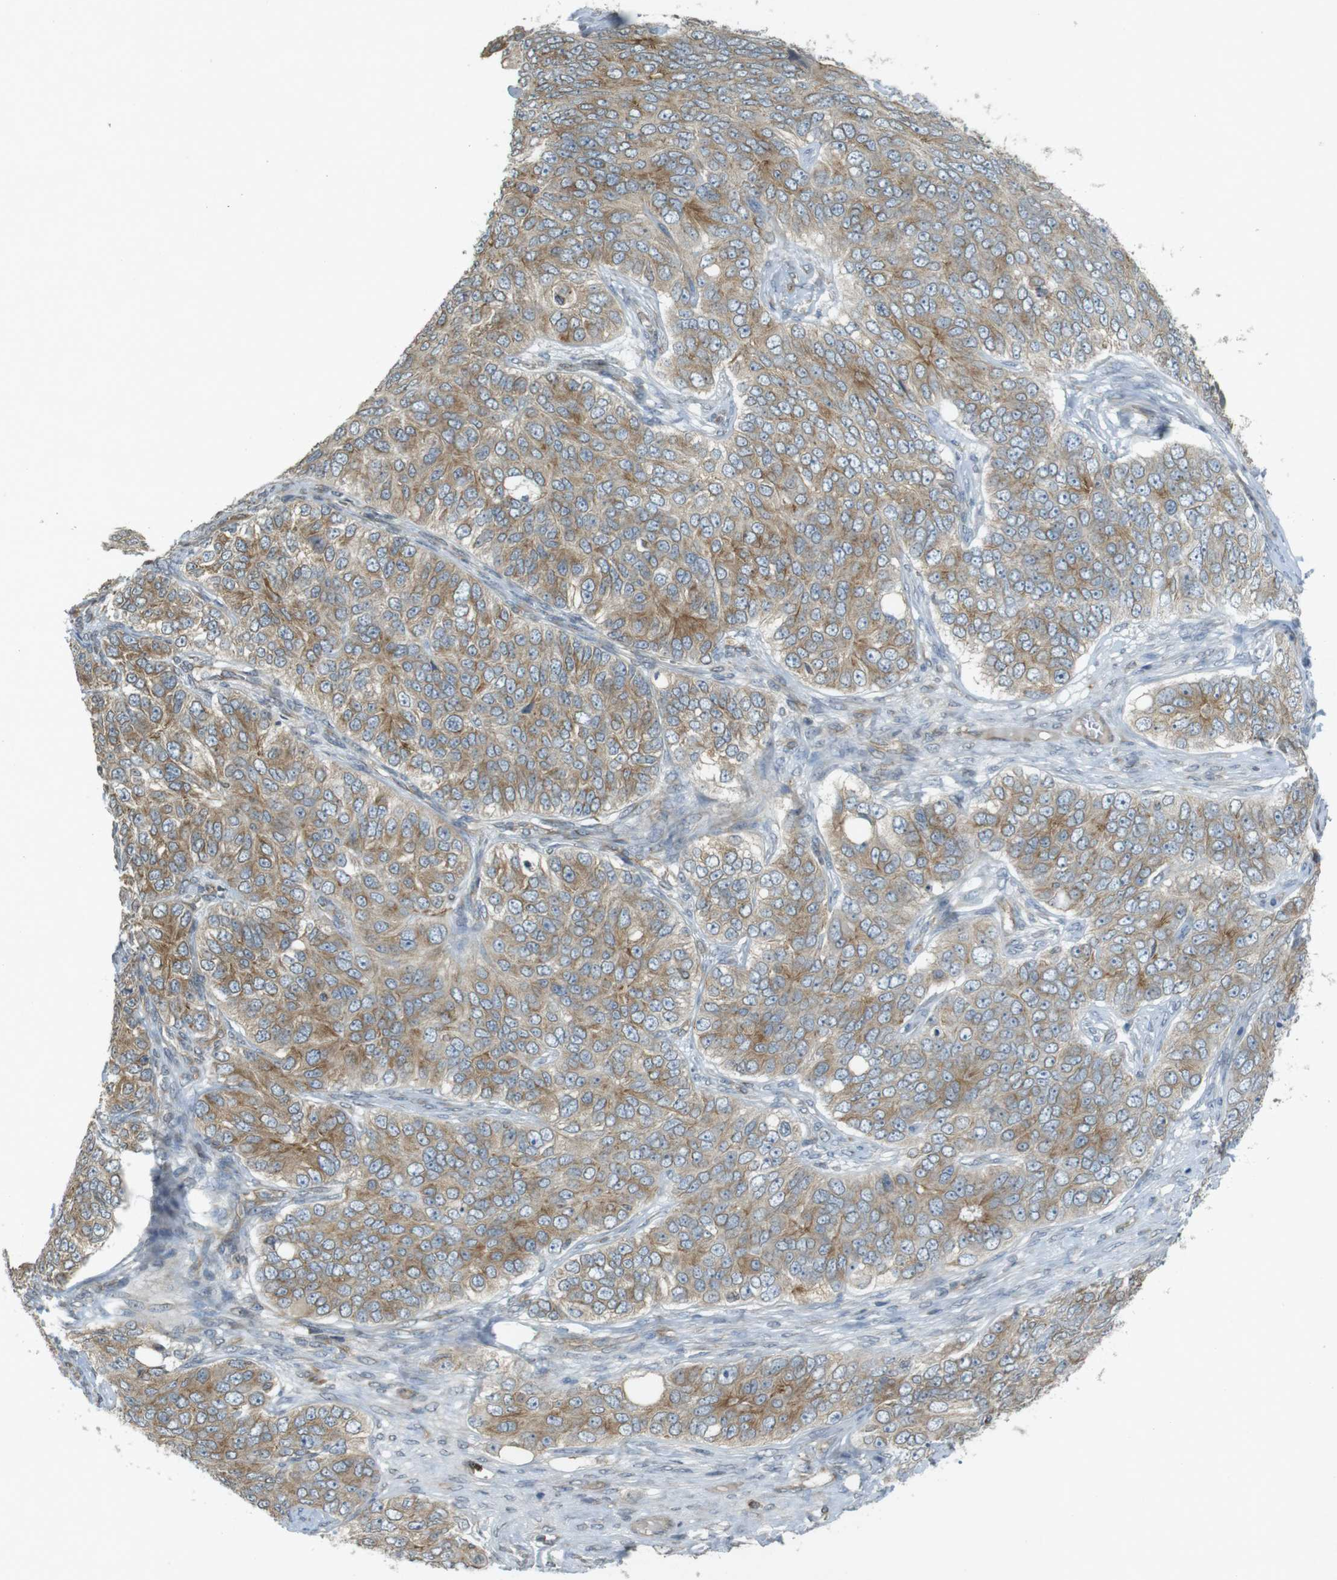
{"staining": {"intensity": "moderate", "quantity": ">75%", "location": "cytoplasmic/membranous"}, "tissue": "ovarian cancer", "cell_type": "Tumor cells", "image_type": "cancer", "snomed": [{"axis": "morphology", "description": "Carcinoma, endometroid"}, {"axis": "topography", "description": "Ovary"}], "caption": "Ovarian cancer (endometroid carcinoma) stained for a protein (brown) demonstrates moderate cytoplasmic/membranous positive positivity in about >75% of tumor cells.", "gene": "KIF5B", "patient": {"sex": "female", "age": 51}}